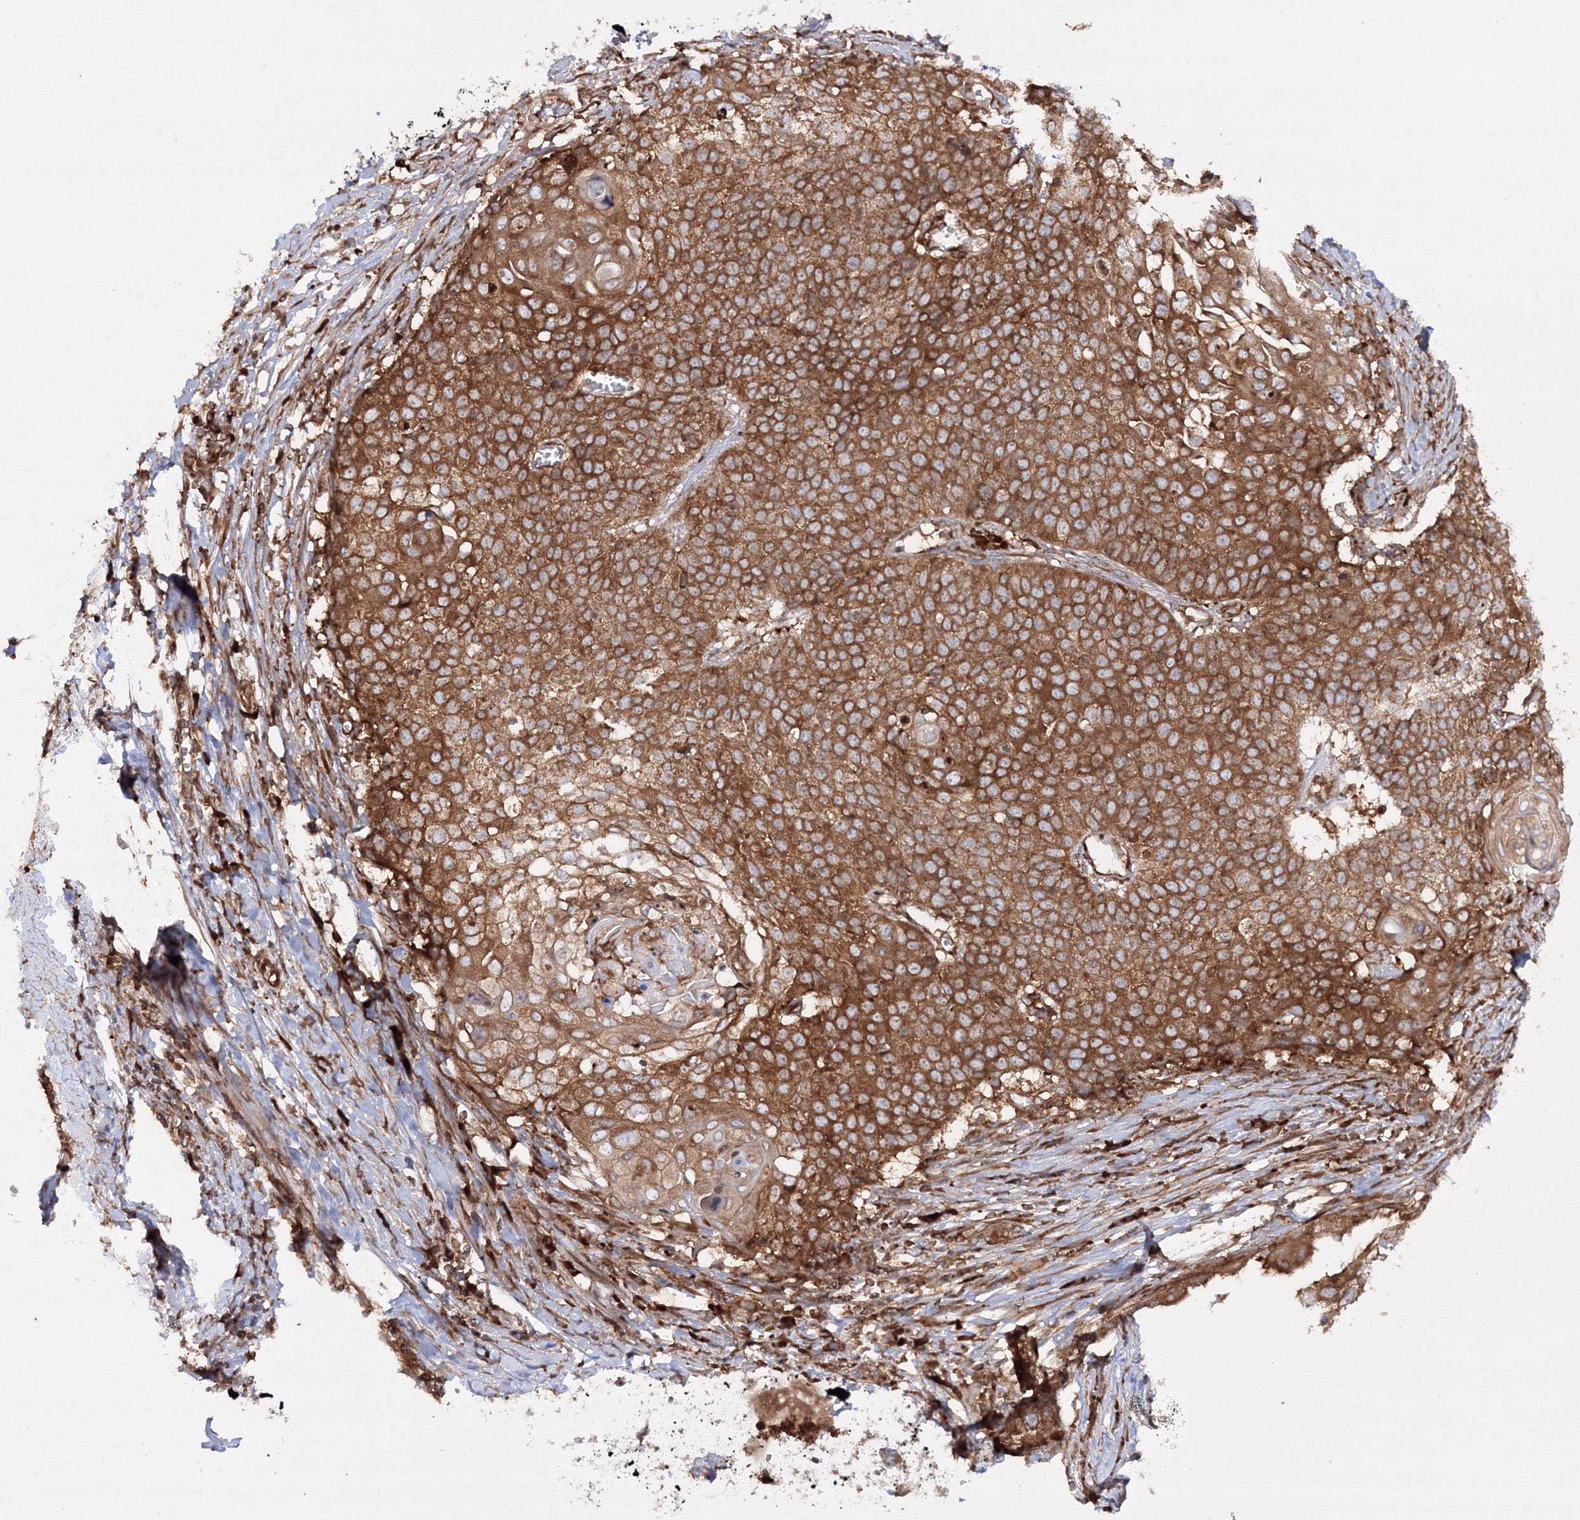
{"staining": {"intensity": "strong", "quantity": ">75%", "location": "cytoplasmic/membranous"}, "tissue": "cervical cancer", "cell_type": "Tumor cells", "image_type": "cancer", "snomed": [{"axis": "morphology", "description": "Squamous cell carcinoma, NOS"}, {"axis": "topography", "description": "Cervix"}], "caption": "This image exhibits immunohistochemistry staining of human squamous cell carcinoma (cervical), with high strong cytoplasmic/membranous staining in approximately >75% of tumor cells.", "gene": "HARS1", "patient": {"sex": "female", "age": 39}}